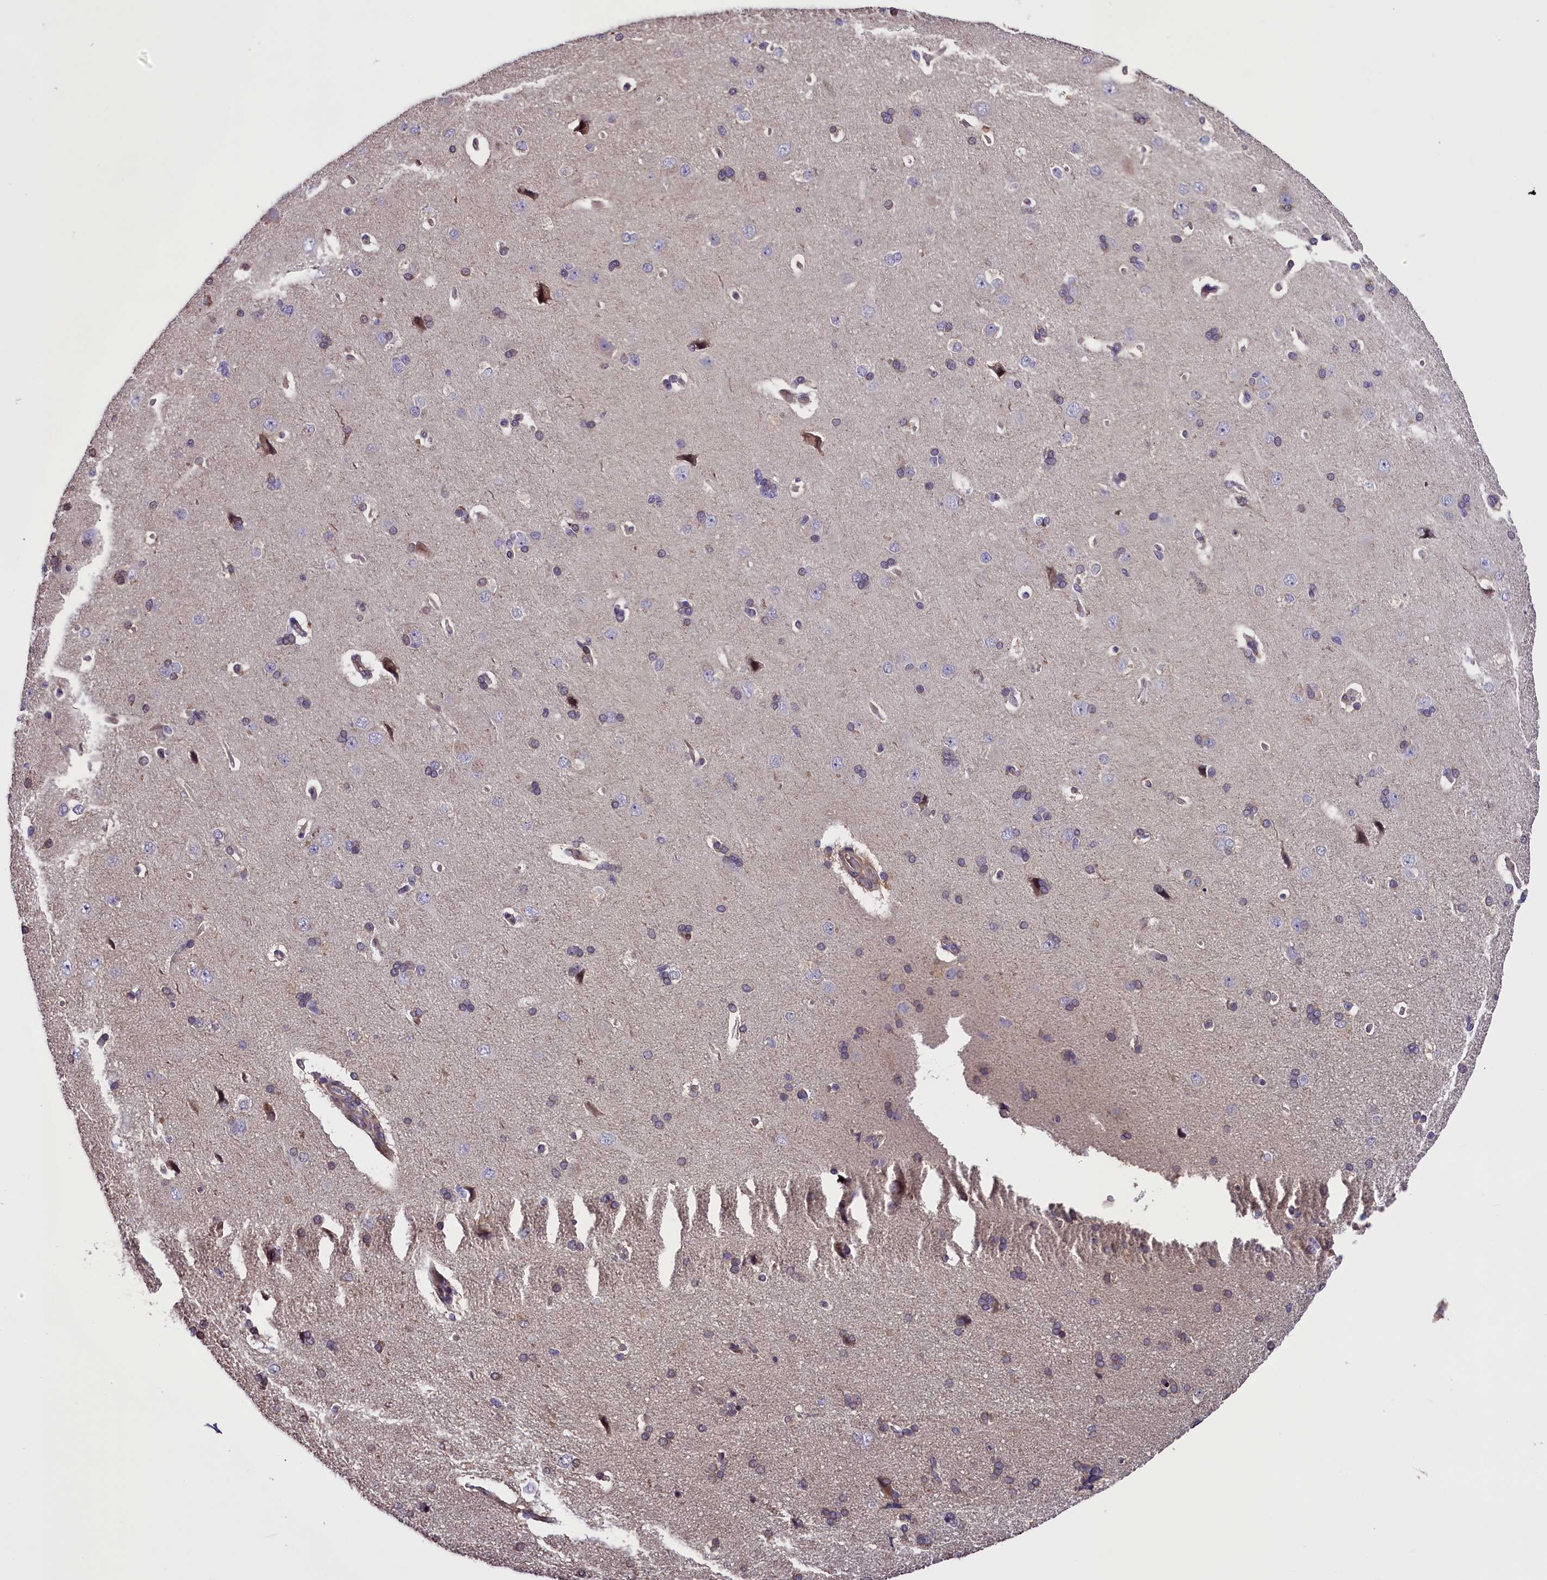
{"staining": {"intensity": "negative", "quantity": "none", "location": "none"}, "tissue": "cerebral cortex", "cell_type": "Endothelial cells", "image_type": "normal", "snomed": [{"axis": "morphology", "description": "Normal tissue, NOS"}, {"axis": "topography", "description": "Cerebral cortex"}], "caption": "Immunohistochemistry image of normal cerebral cortex: cerebral cortex stained with DAB (3,3'-diaminobenzidine) shows no significant protein staining in endothelial cells.", "gene": "ABCC10", "patient": {"sex": "male", "age": 62}}